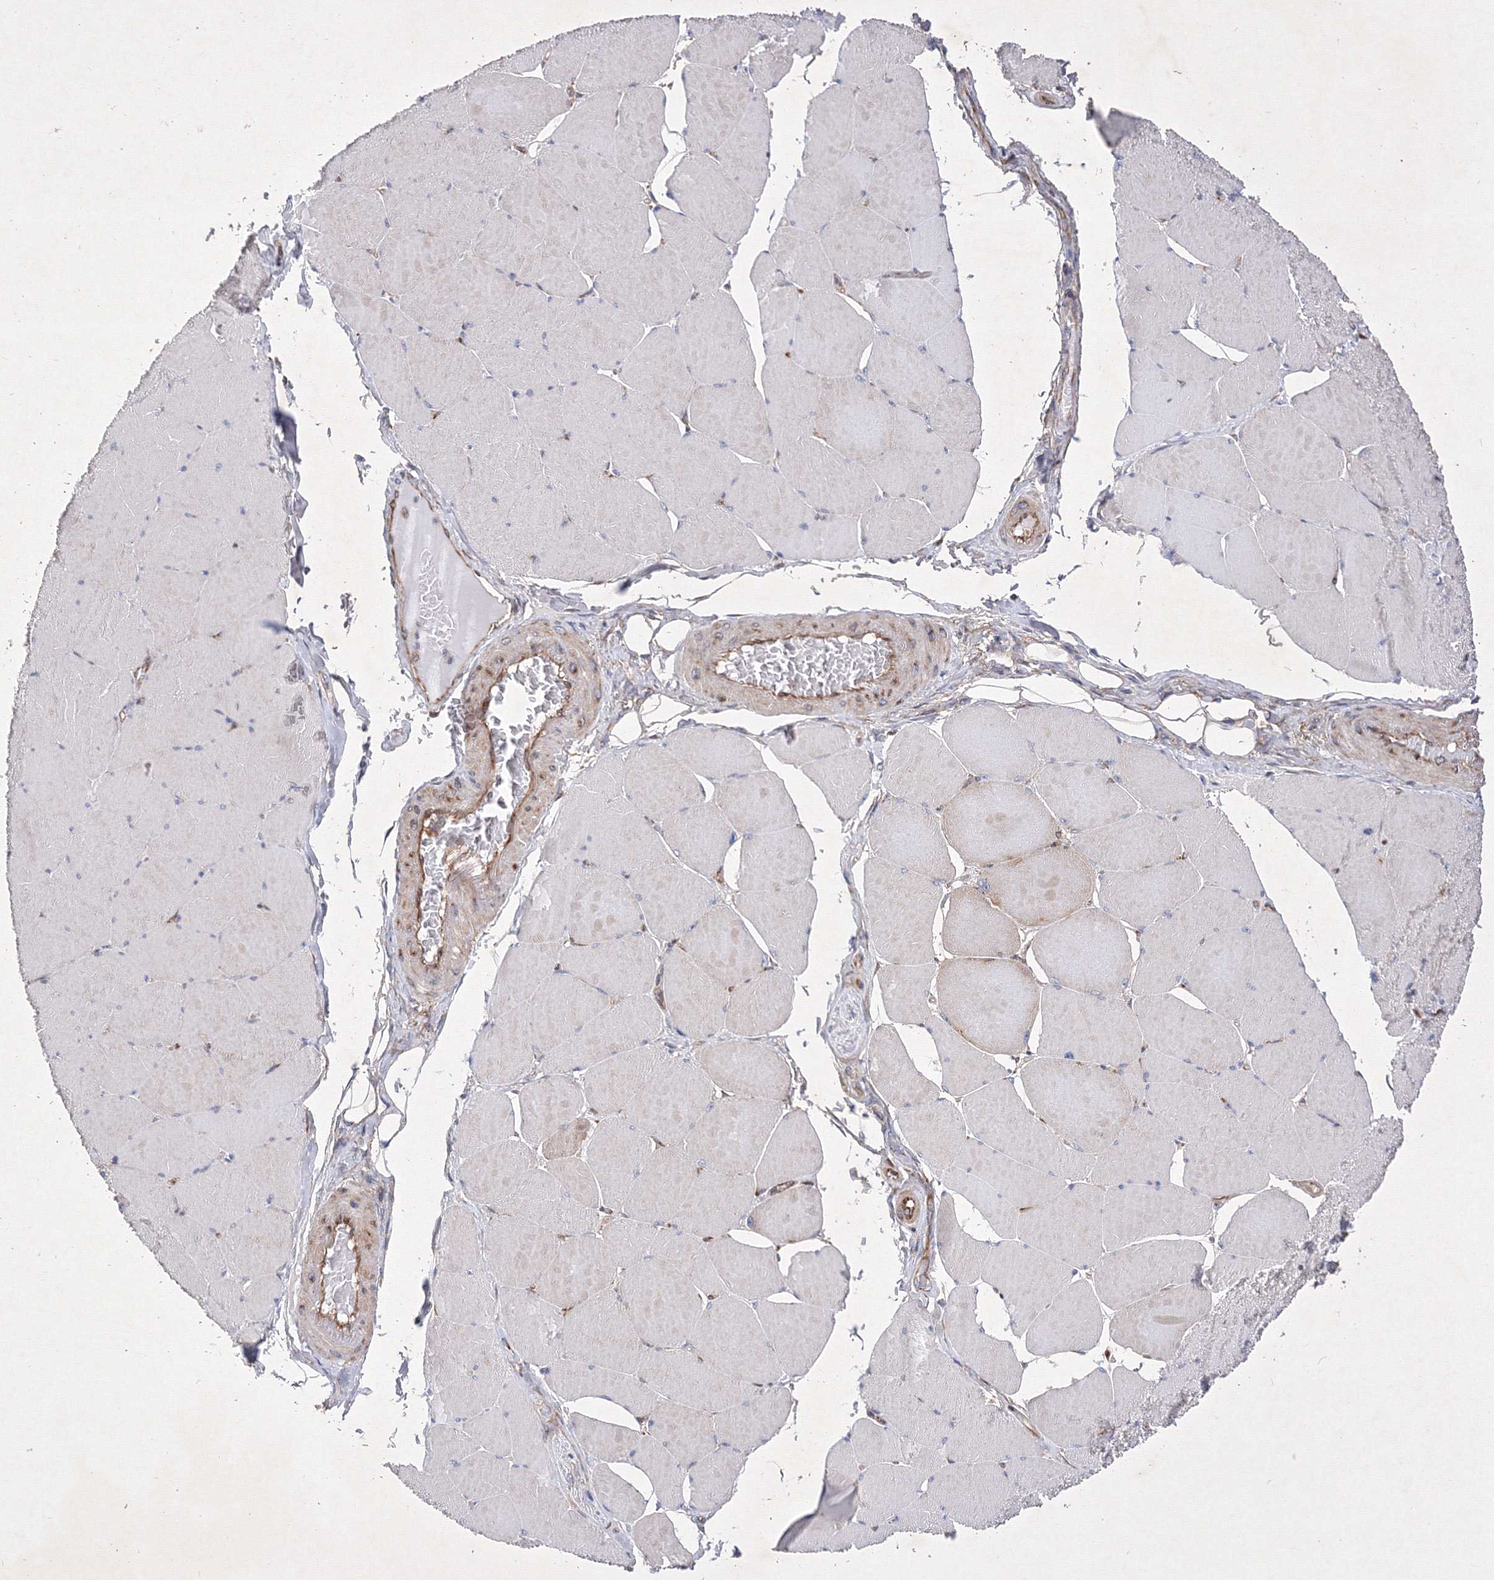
{"staining": {"intensity": "negative", "quantity": "none", "location": "none"}, "tissue": "skeletal muscle", "cell_type": "Myocytes", "image_type": "normal", "snomed": [{"axis": "morphology", "description": "Normal tissue, NOS"}, {"axis": "topography", "description": "Skeletal muscle"}, {"axis": "topography", "description": "Head-Neck"}], "caption": "Immunohistochemistry histopathology image of benign skeletal muscle: skeletal muscle stained with DAB (3,3'-diaminobenzidine) demonstrates no significant protein expression in myocytes.", "gene": "SNX18", "patient": {"sex": "male", "age": 66}}